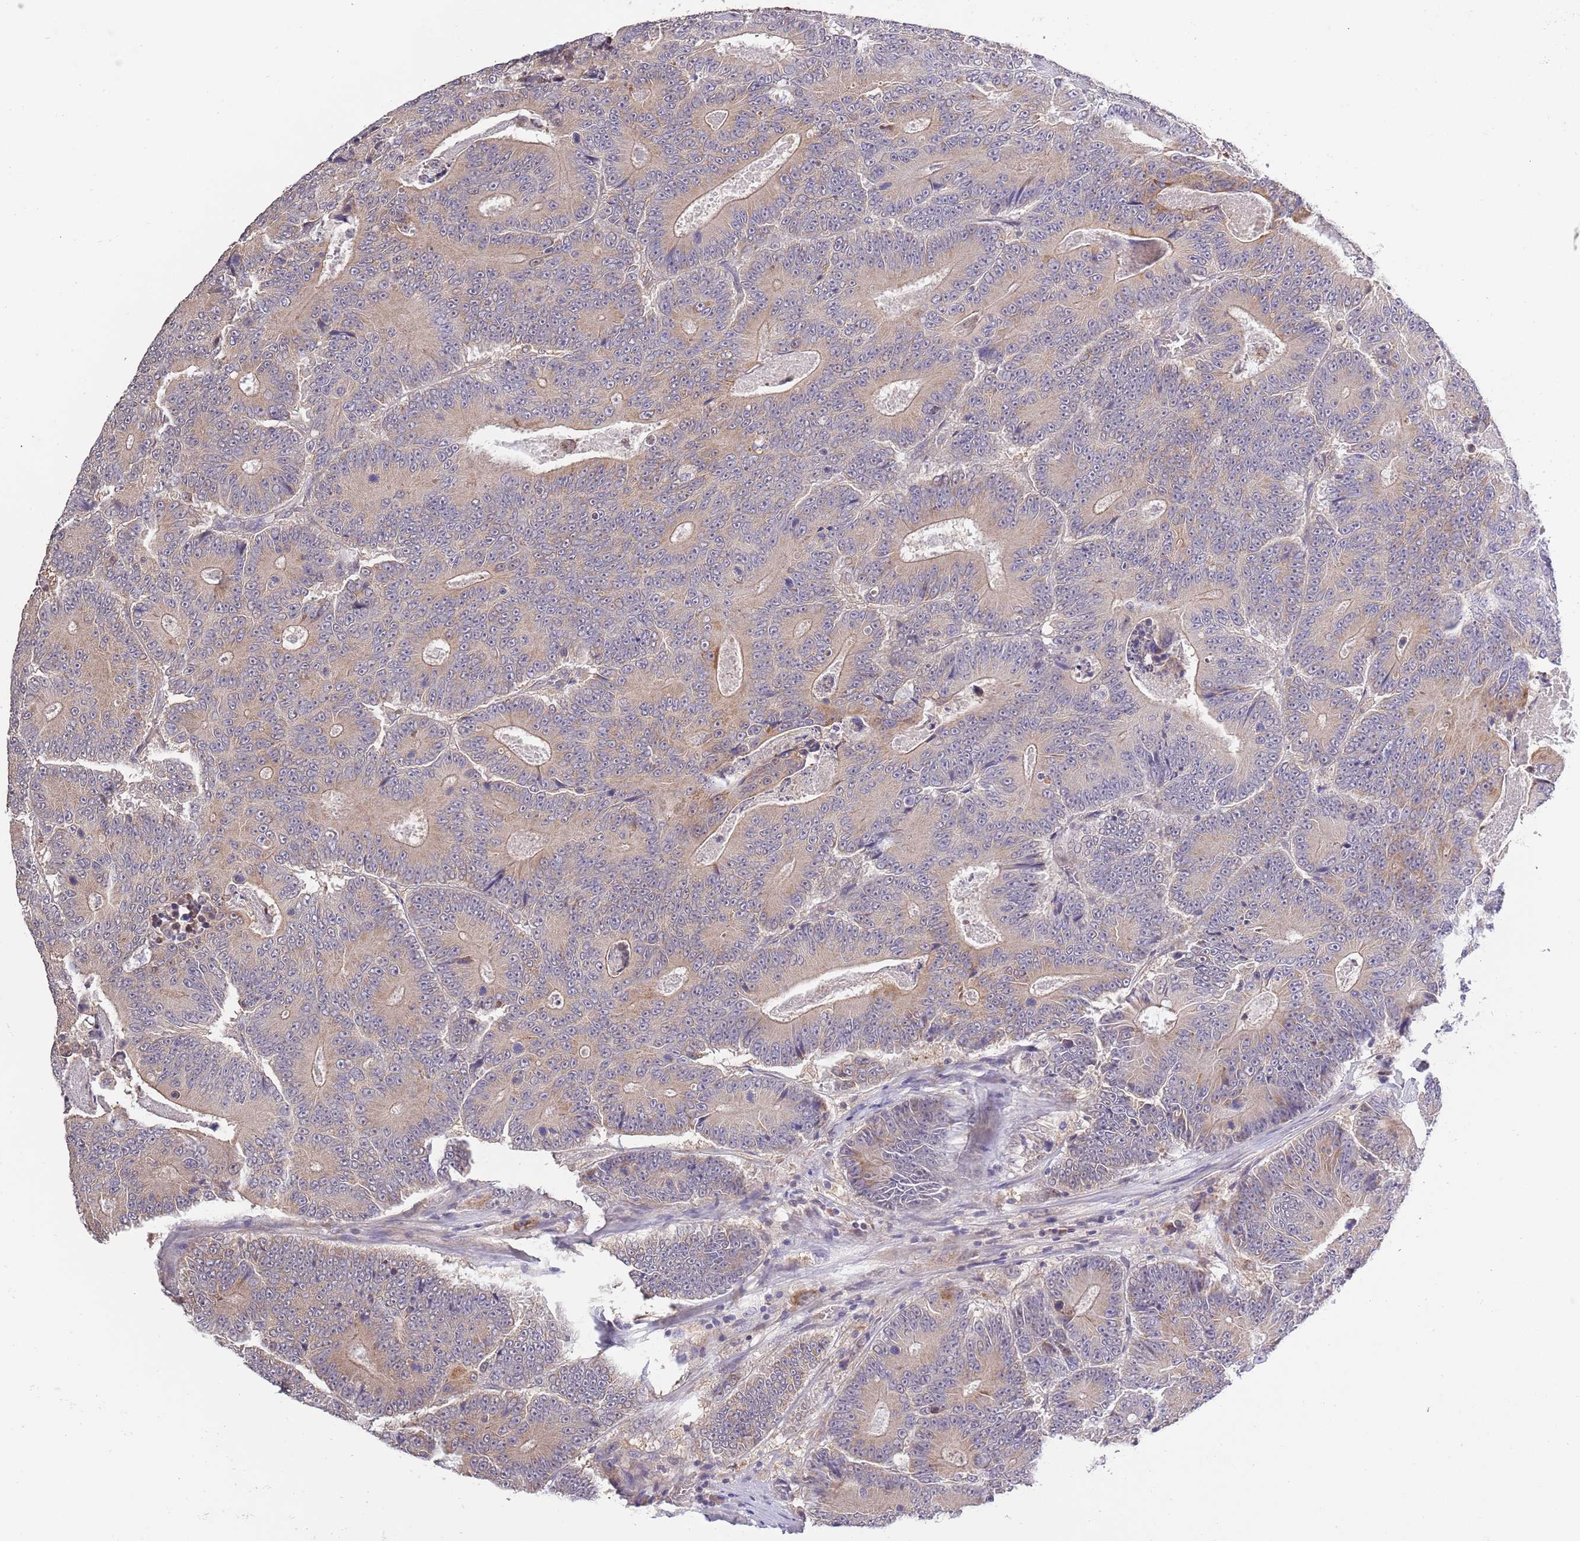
{"staining": {"intensity": "weak", "quantity": "25%-75%", "location": "cytoplasmic/membranous"}, "tissue": "colorectal cancer", "cell_type": "Tumor cells", "image_type": "cancer", "snomed": [{"axis": "morphology", "description": "Adenocarcinoma, NOS"}, {"axis": "topography", "description": "Colon"}], "caption": "Protein staining reveals weak cytoplasmic/membranous staining in about 25%-75% of tumor cells in adenocarcinoma (colorectal).", "gene": "LIPJ", "patient": {"sex": "male", "age": 83}}